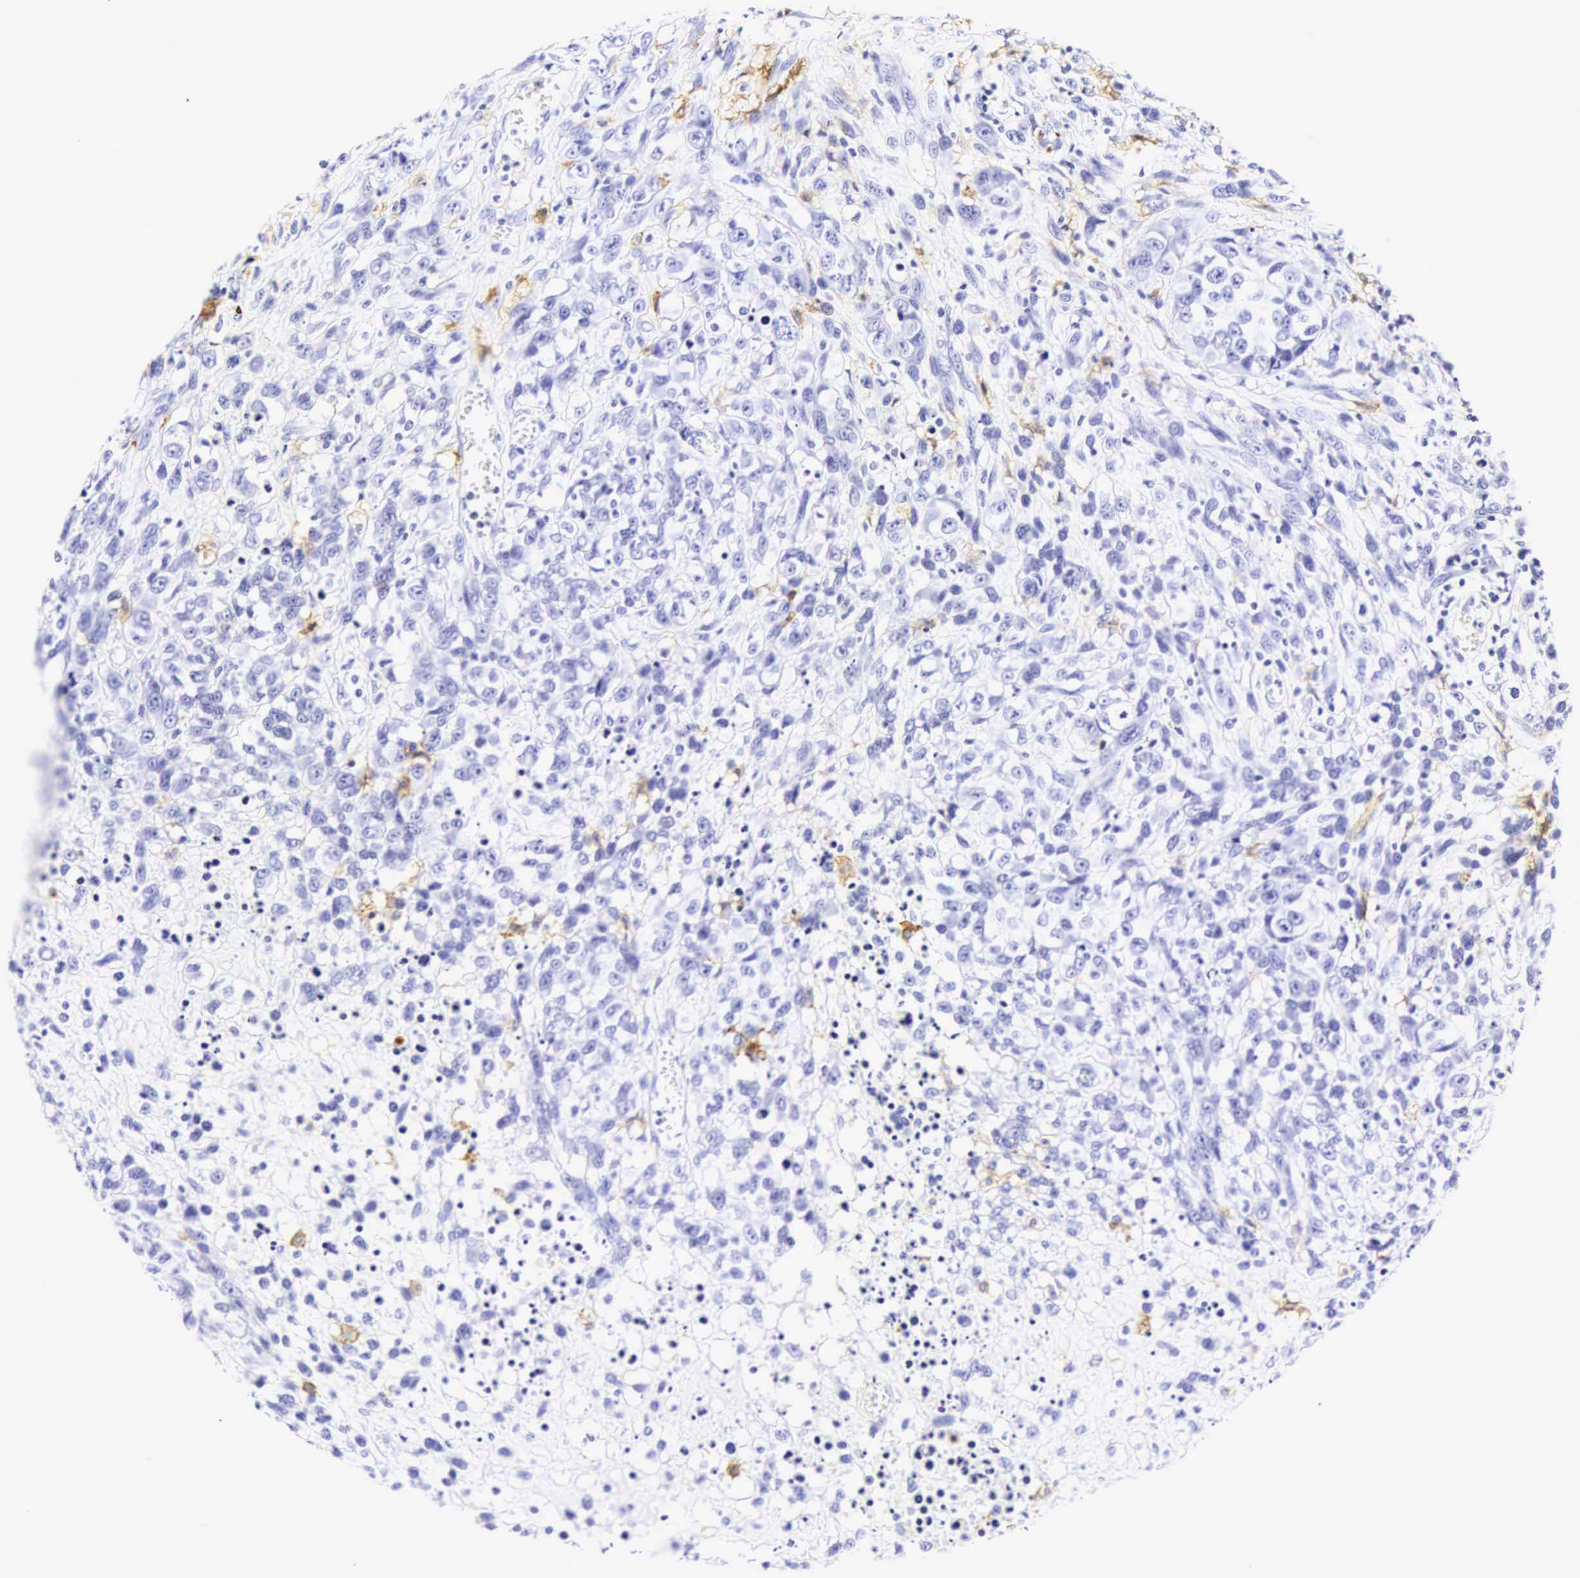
{"staining": {"intensity": "weak", "quantity": "<25%", "location": "cytoplasmic/membranous"}, "tissue": "melanoma", "cell_type": "Tumor cells", "image_type": "cancer", "snomed": [{"axis": "morphology", "description": "Malignant melanoma, NOS"}, {"axis": "topography", "description": "Skin"}], "caption": "The immunohistochemistry (IHC) image has no significant staining in tumor cells of melanoma tissue. (DAB (3,3'-diaminobenzidine) IHC visualized using brightfield microscopy, high magnification).", "gene": "CD1A", "patient": {"sex": "male", "age": 51}}